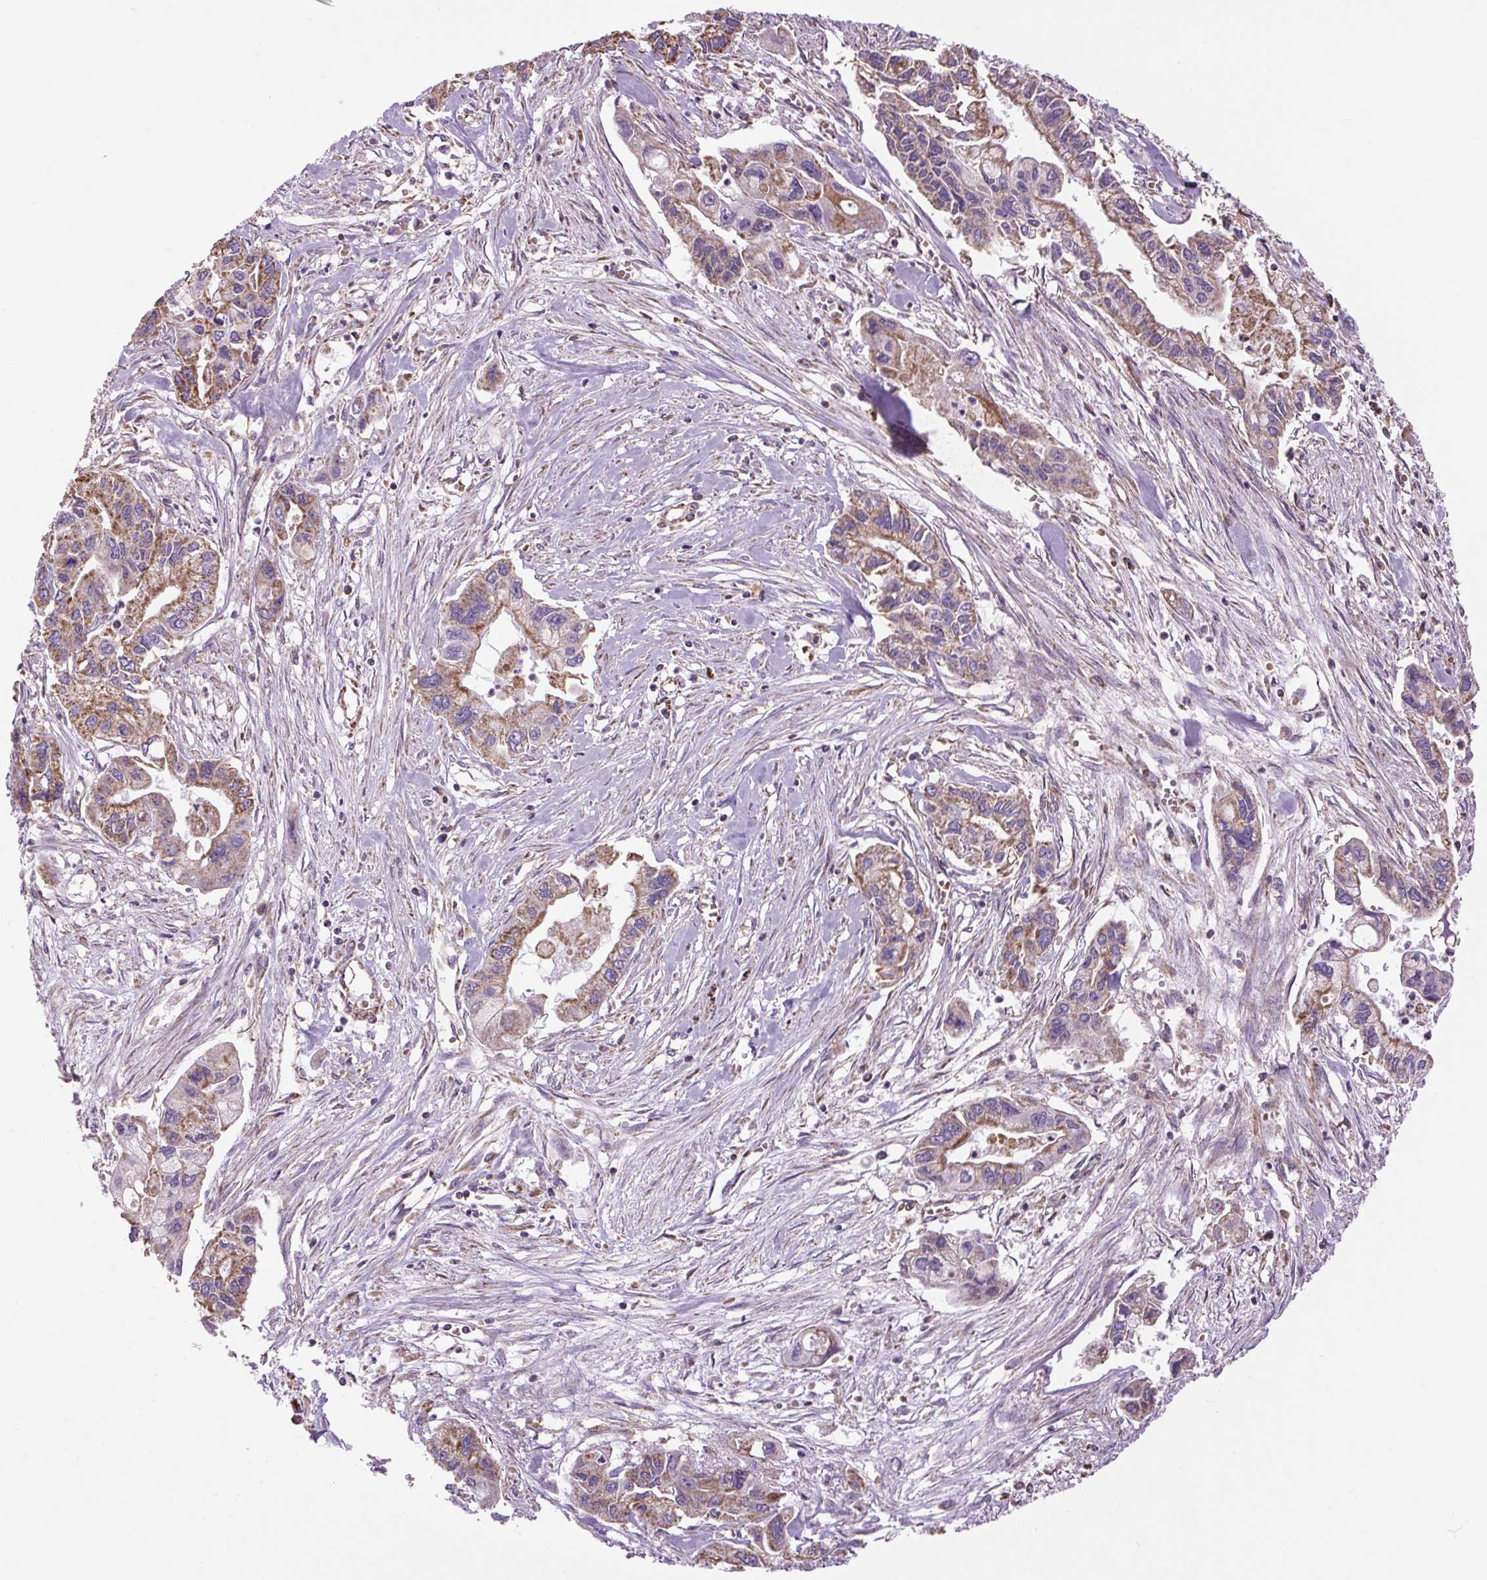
{"staining": {"intensity": "moderate", "quantity": ">75%", "location": "cytoplasmic/membranous"}, "tissue": "pancreatic cancer", "cell_type": "Tumor cells", "image_type": "cancer", "snomed": [{"axis": "morphology", "description": "Adenocarcinoma, NOS"}, {"axis": "topography", "description": "Pancreas"}], "caption": "Immunohistochemistry image of human pancreatic cancer (adenocarcinoma) stained for a protein (brown), which reveals medium levels of moderate cytoplasmic/membranous expression in about >75% of tumor cells.", "gene": "PLCG1", "patient": {"sex": "male", "age": 62}}